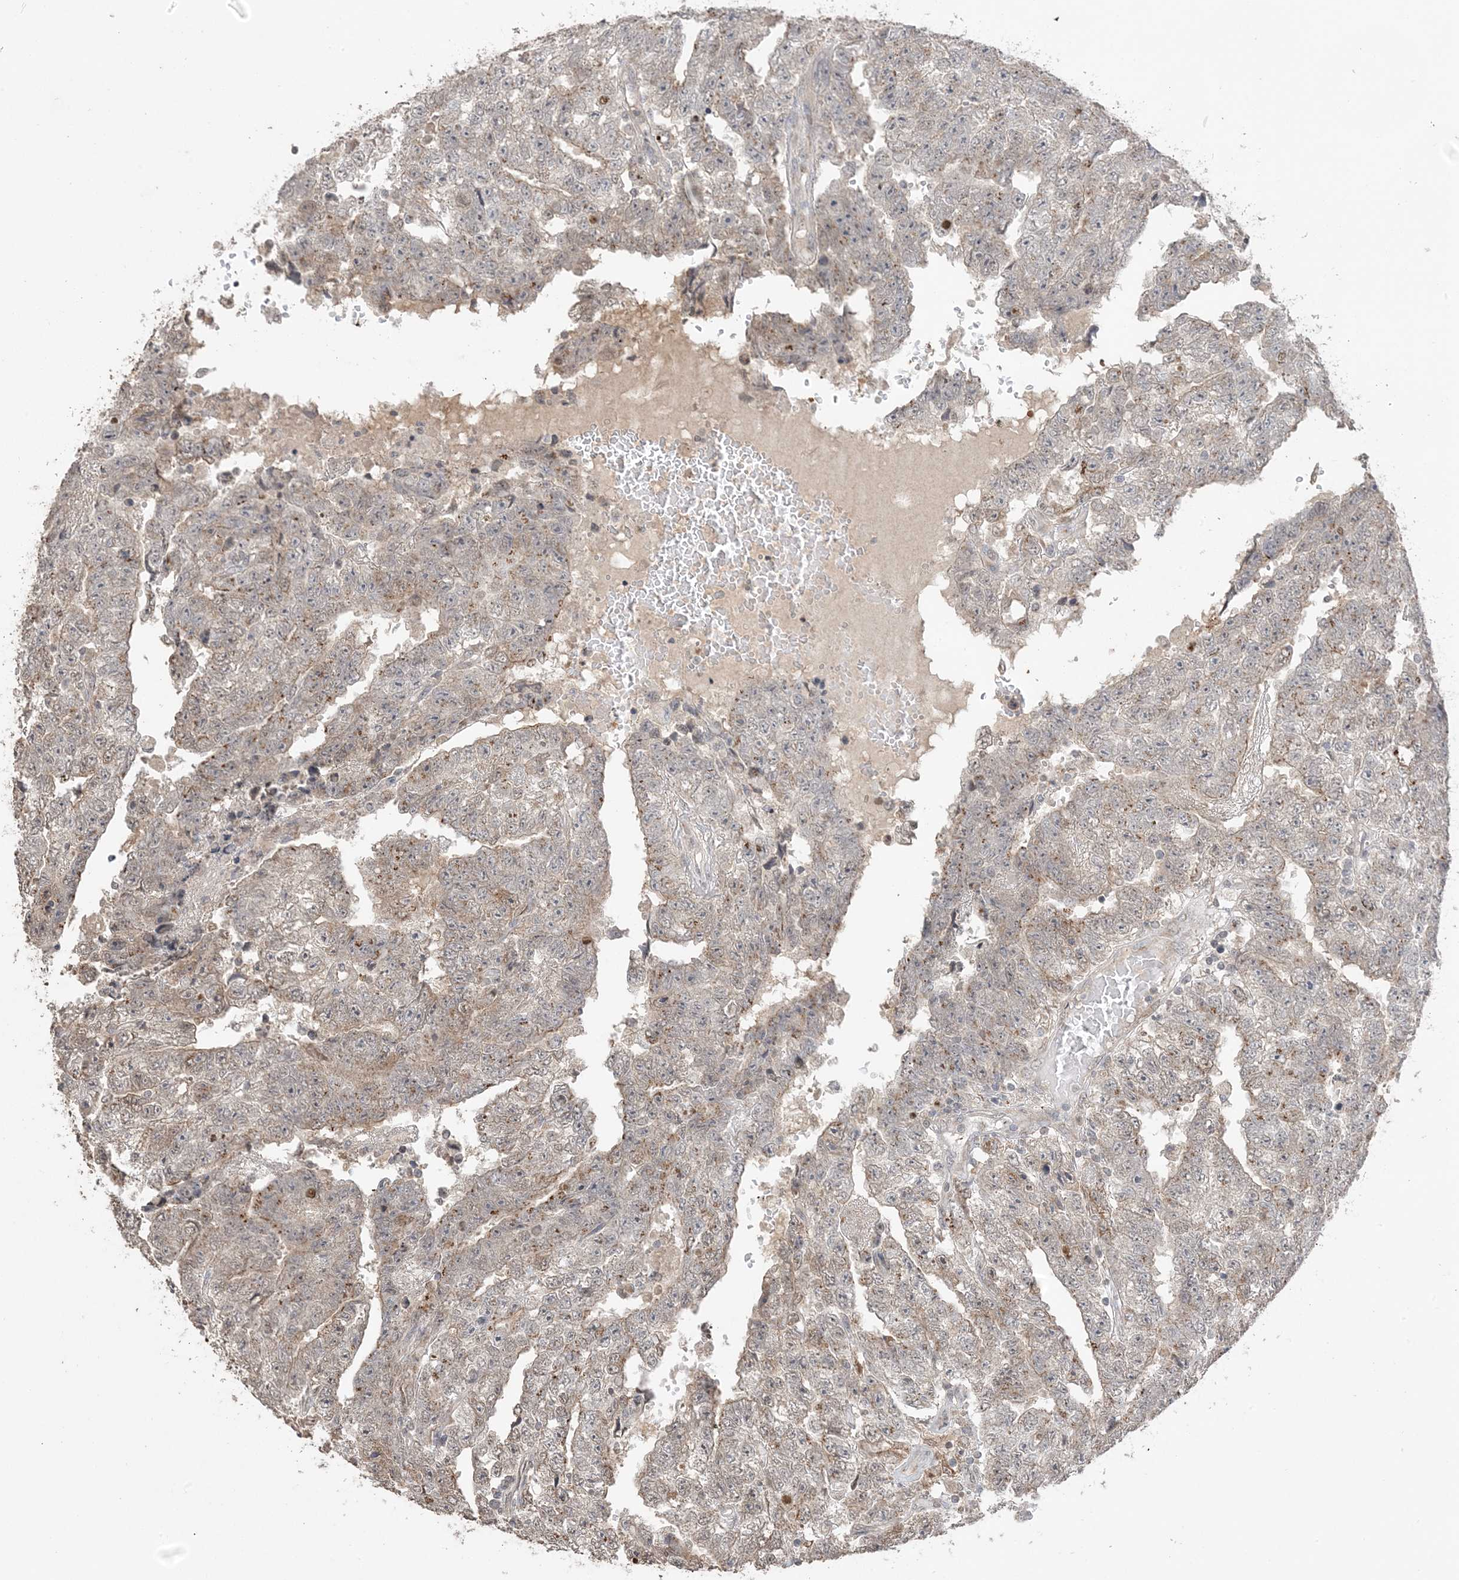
{"staining": {"intensity": "moderate", "quantity": "25%-75%", "location": "cytoplasmic/membranous"}, "tissue": "testis cancer", "cell_type": "Tumor cells", "image_type": "cancer", "snomed": [{"axis": "morphology", "description": "Carcinoma, Embryonal, NOS"}, {"axis": "topography", "description": "Testis"}], "caption": "An immunohistochemistry (IHC) histopathology image of tumor tissue is shown. Protein staining in brown labels moderate cytoplasmic/membranous positivity in embryonal carcinoma (testis) within tumor cells. (Stains: DAB (3,3'-diaminobenzidine) in brown, nuclei in blue, Microscopy: brightfield microscopy at high magnification).", "gene": "XRN1", "patient": {"sex": "male", "age": 25}}